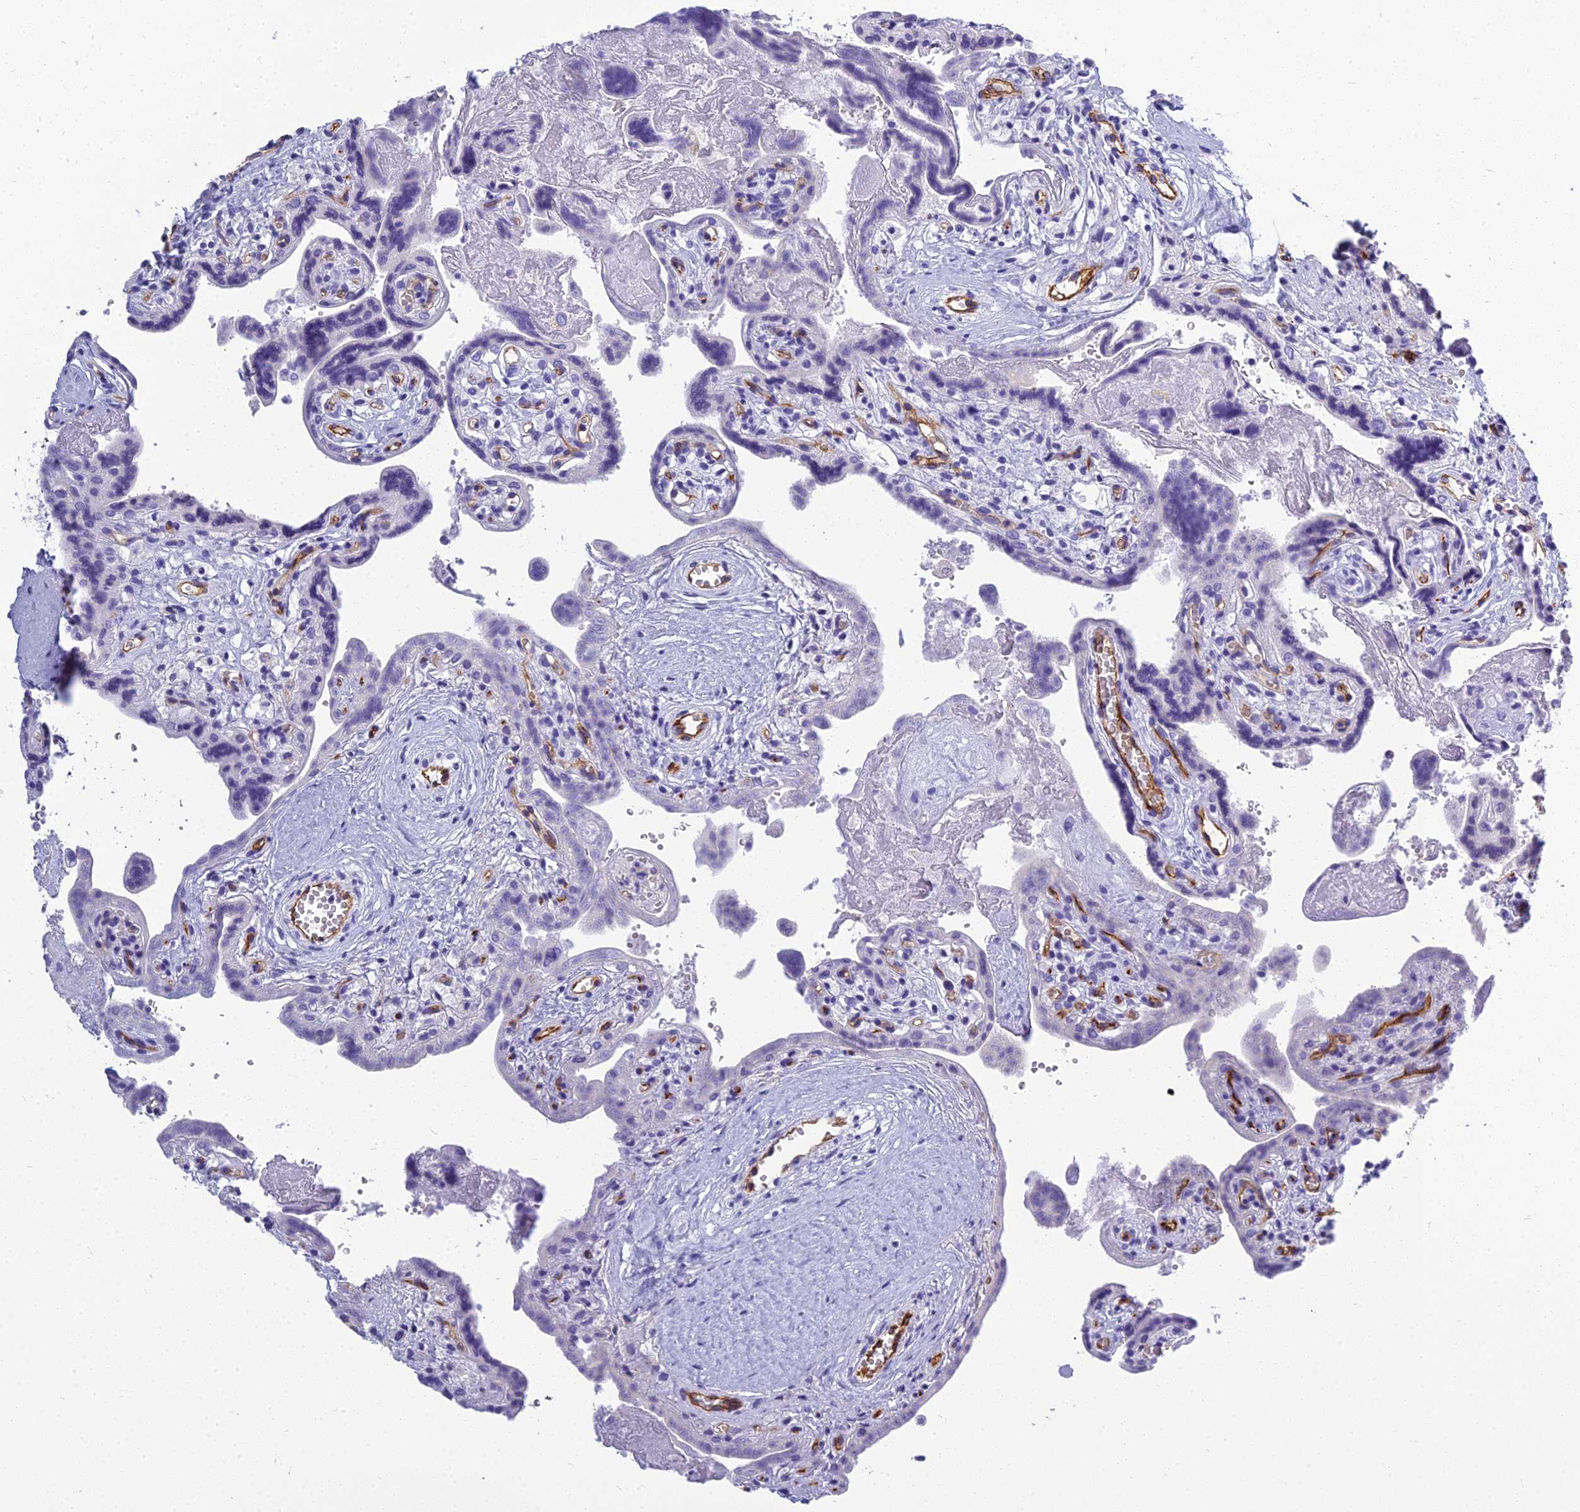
{"staining": {"intensity": "negative", "quantity": "none", "location": "none"}, "tissue": "placenta", "cell_type": "Decidual cells", "image_type": "normal", "snomed": [{"axis": "morphology", "description": "Normal tissue, NOS"}, {"axis": "topography", "description": "Placenta"}], "caption": "The micrograph displays no staining of decidual cells in normal placenta. (DAB (3,3'-diaminobenzidine) immunohistochemistry with hematoxylin counter stain).", "gene": "NINJ1", "patient": {"sex": "female", "age": 37}}